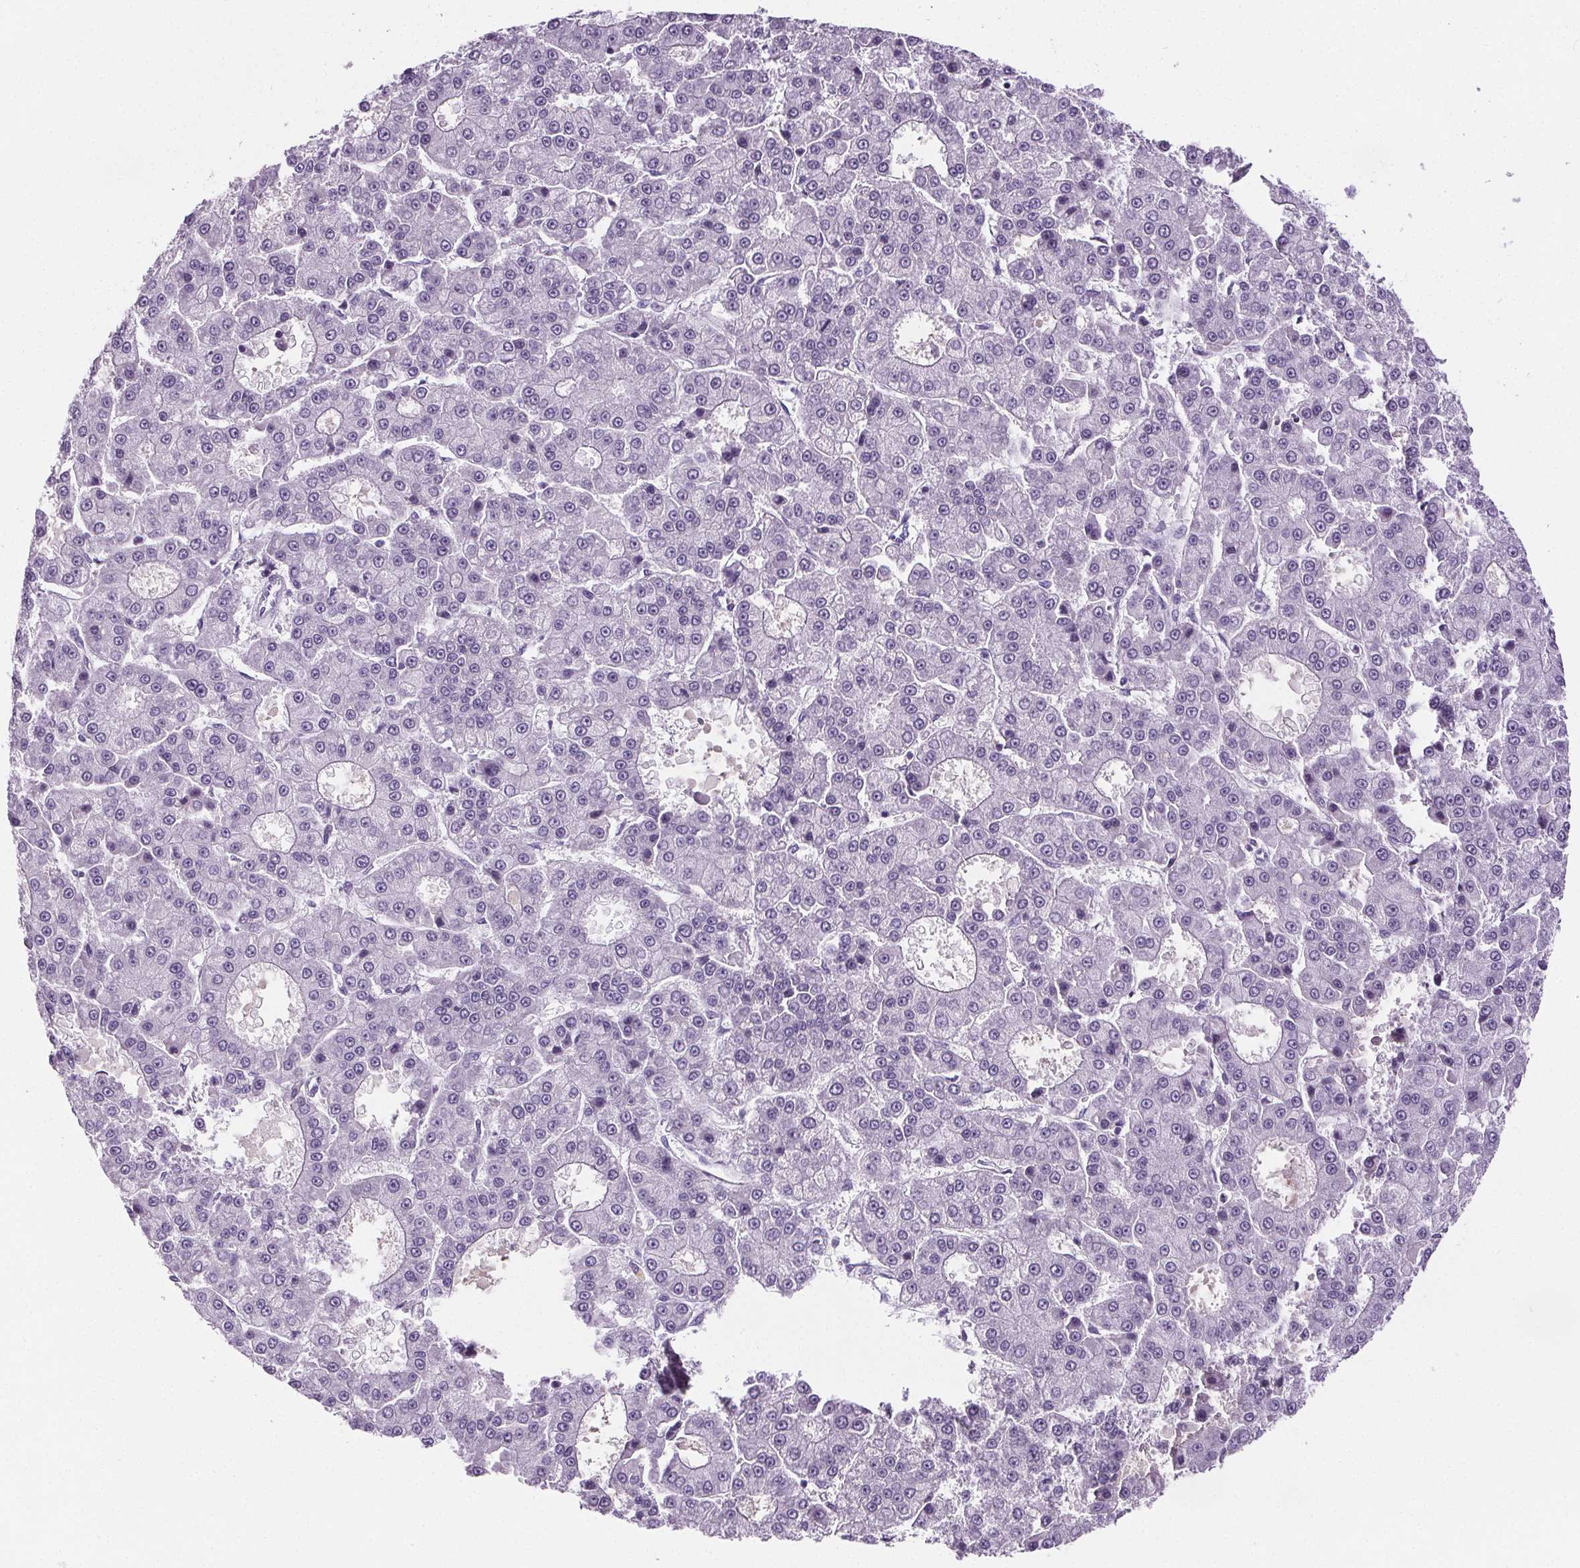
{"staining": {"intensity": "negative", "quantity": "none", "location": "none"}, "tissue": "liver cancer", "cell_type": "Tumor cells", "image_type": "cancer", "snomed": [{"axis": "morphology", "description": "Carcinoma, Hepatocellular, NOS"}, {"axis": "topography", "description": "Liver"}], "caption": "This is an immunohistochemistry (IHC) image of human liver cancer. There is no positivity in tumor cells.", "gene": "CD5L", "patient": {"sex": "male", "age": 70}}